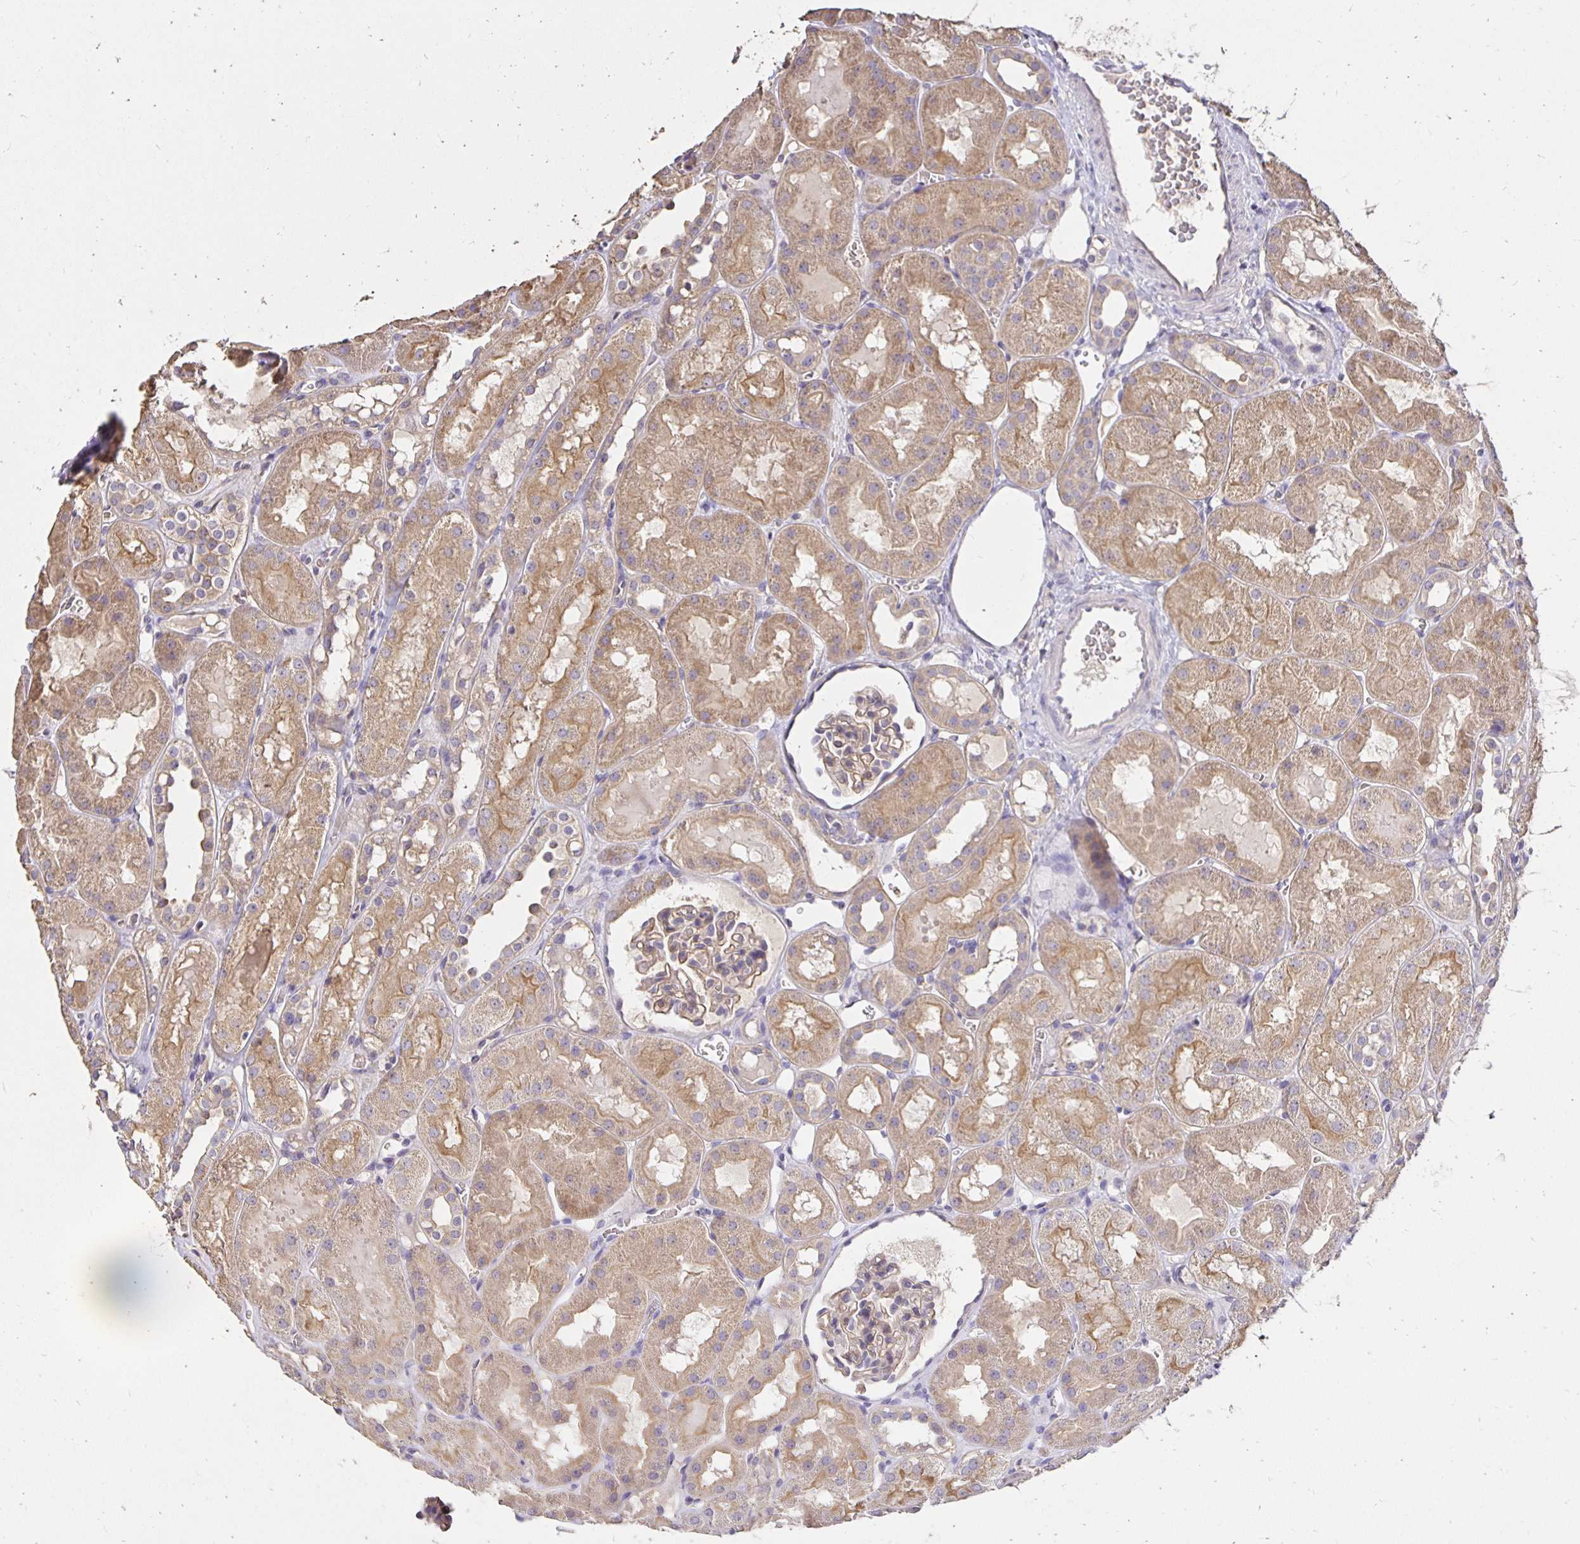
{"staining": {"intensity": "moderate", "quantity": "25%-75%", "location": "cytoplasmic/membranous"}, "tissue": "kidney", "cell_type": "Cells in glomeruli", "image_type": "normal", "snomed": [{"axis": "morphology", "description": "Normal tissue, NOS"}, {"axis": "topography", "description": "Kidney"}, {"axis": "topography", "description": "Urinary bladder"}], "caption": "This micrograph shows immunohistochemistry (IHC) staining of benign human kidney, with medium moderate cytoplasmic/membranous positivity in about 25%-75% of cells in glomeruli.", "gene": "PNPLA3", "patient": {"sex": "male", "age": 16}}